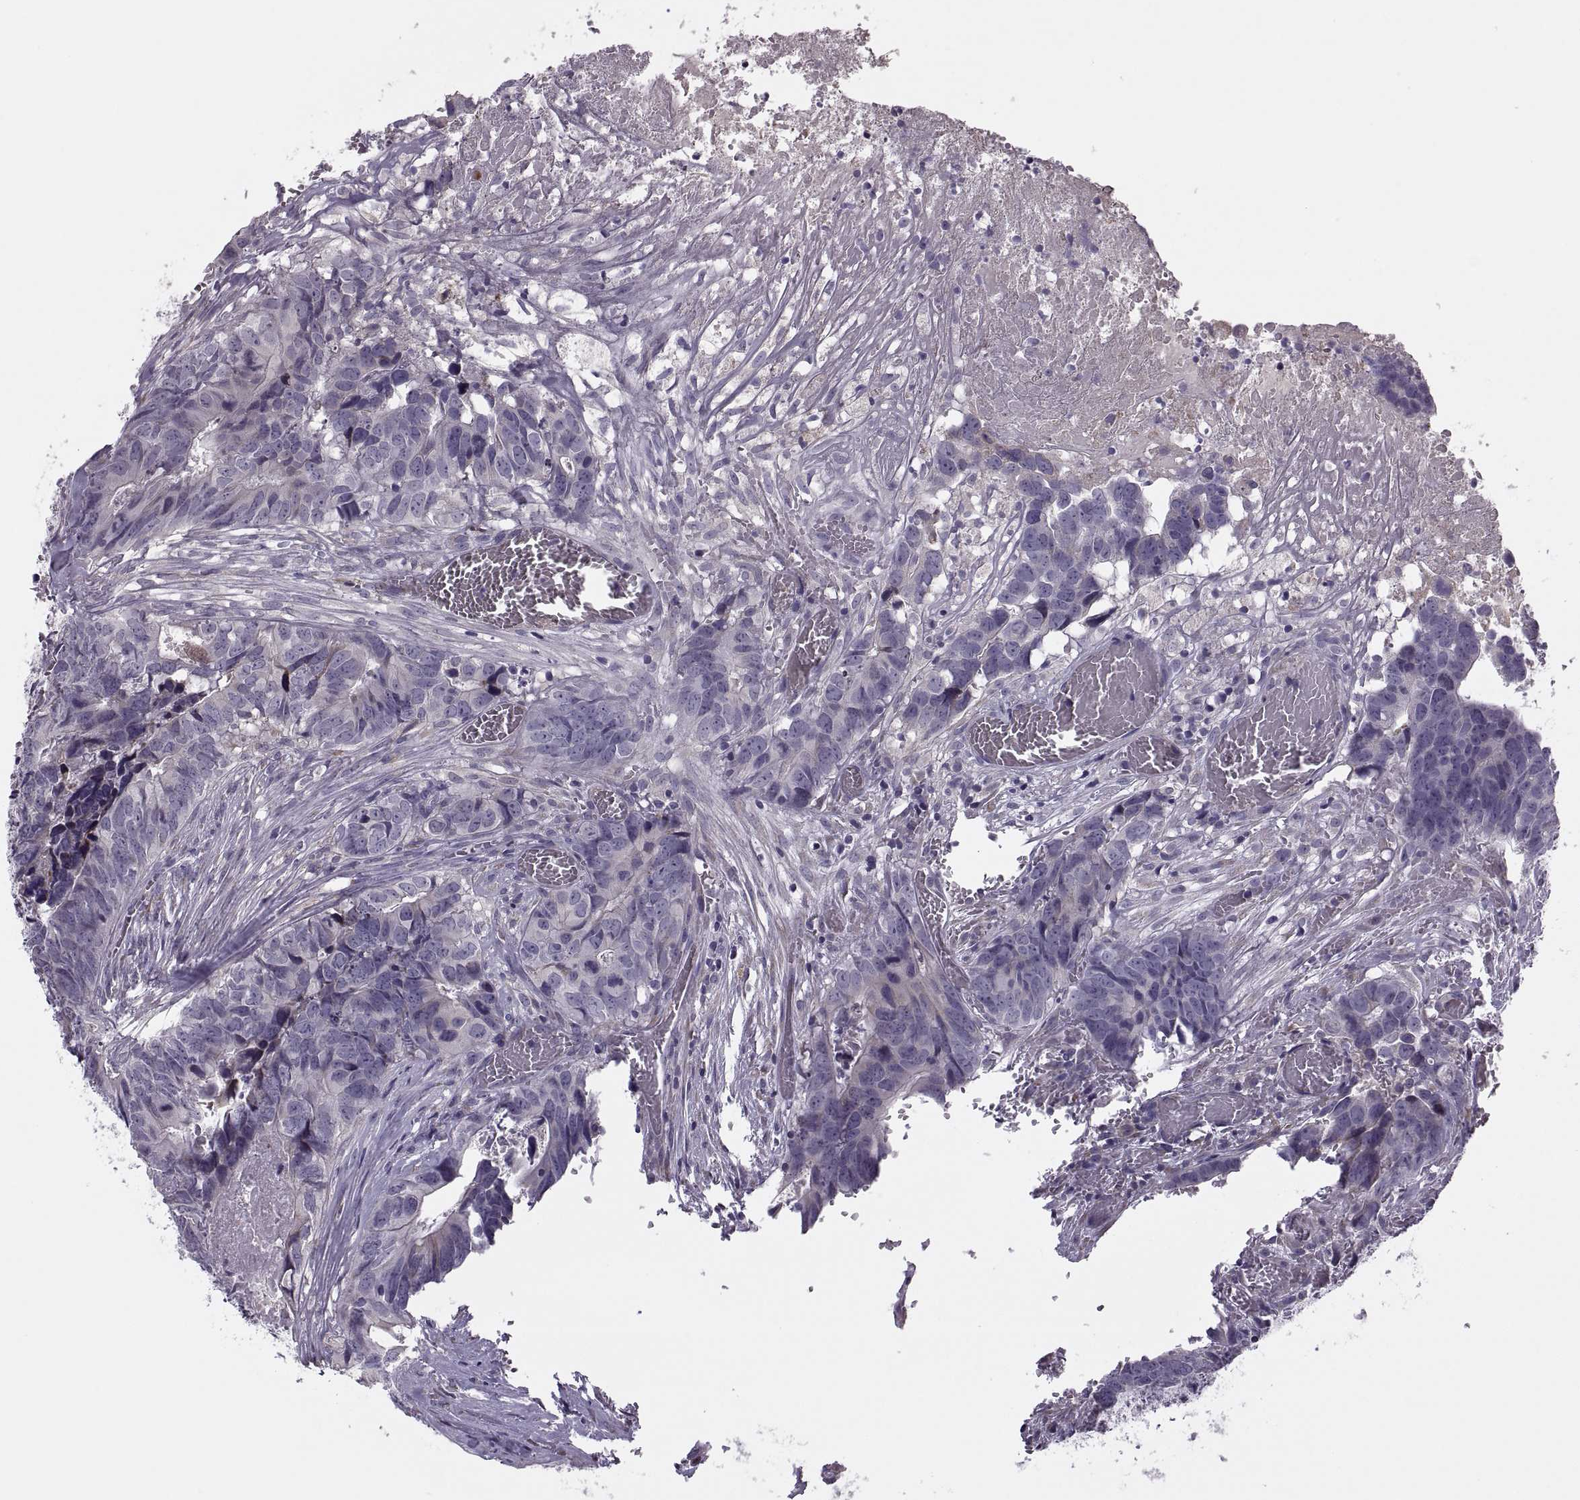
{"staining": {"intensity": "negative", "quantity": "none", "location": "none"}, "tissue": "colorectal cancer", "cell_type": "Tumor cells", "image_type": "cancer", "snomed": [{"axis": "morphology", "description": "Adenocarcinoma, NOS"}, {"axis": "topography", "description": "Colon"}], "caption": "There is no significant positivity in tumor cells of adenocarcinoma (colorectal).", "gene": "LETM2", "patient": {"sex": "female", "age": 82}}